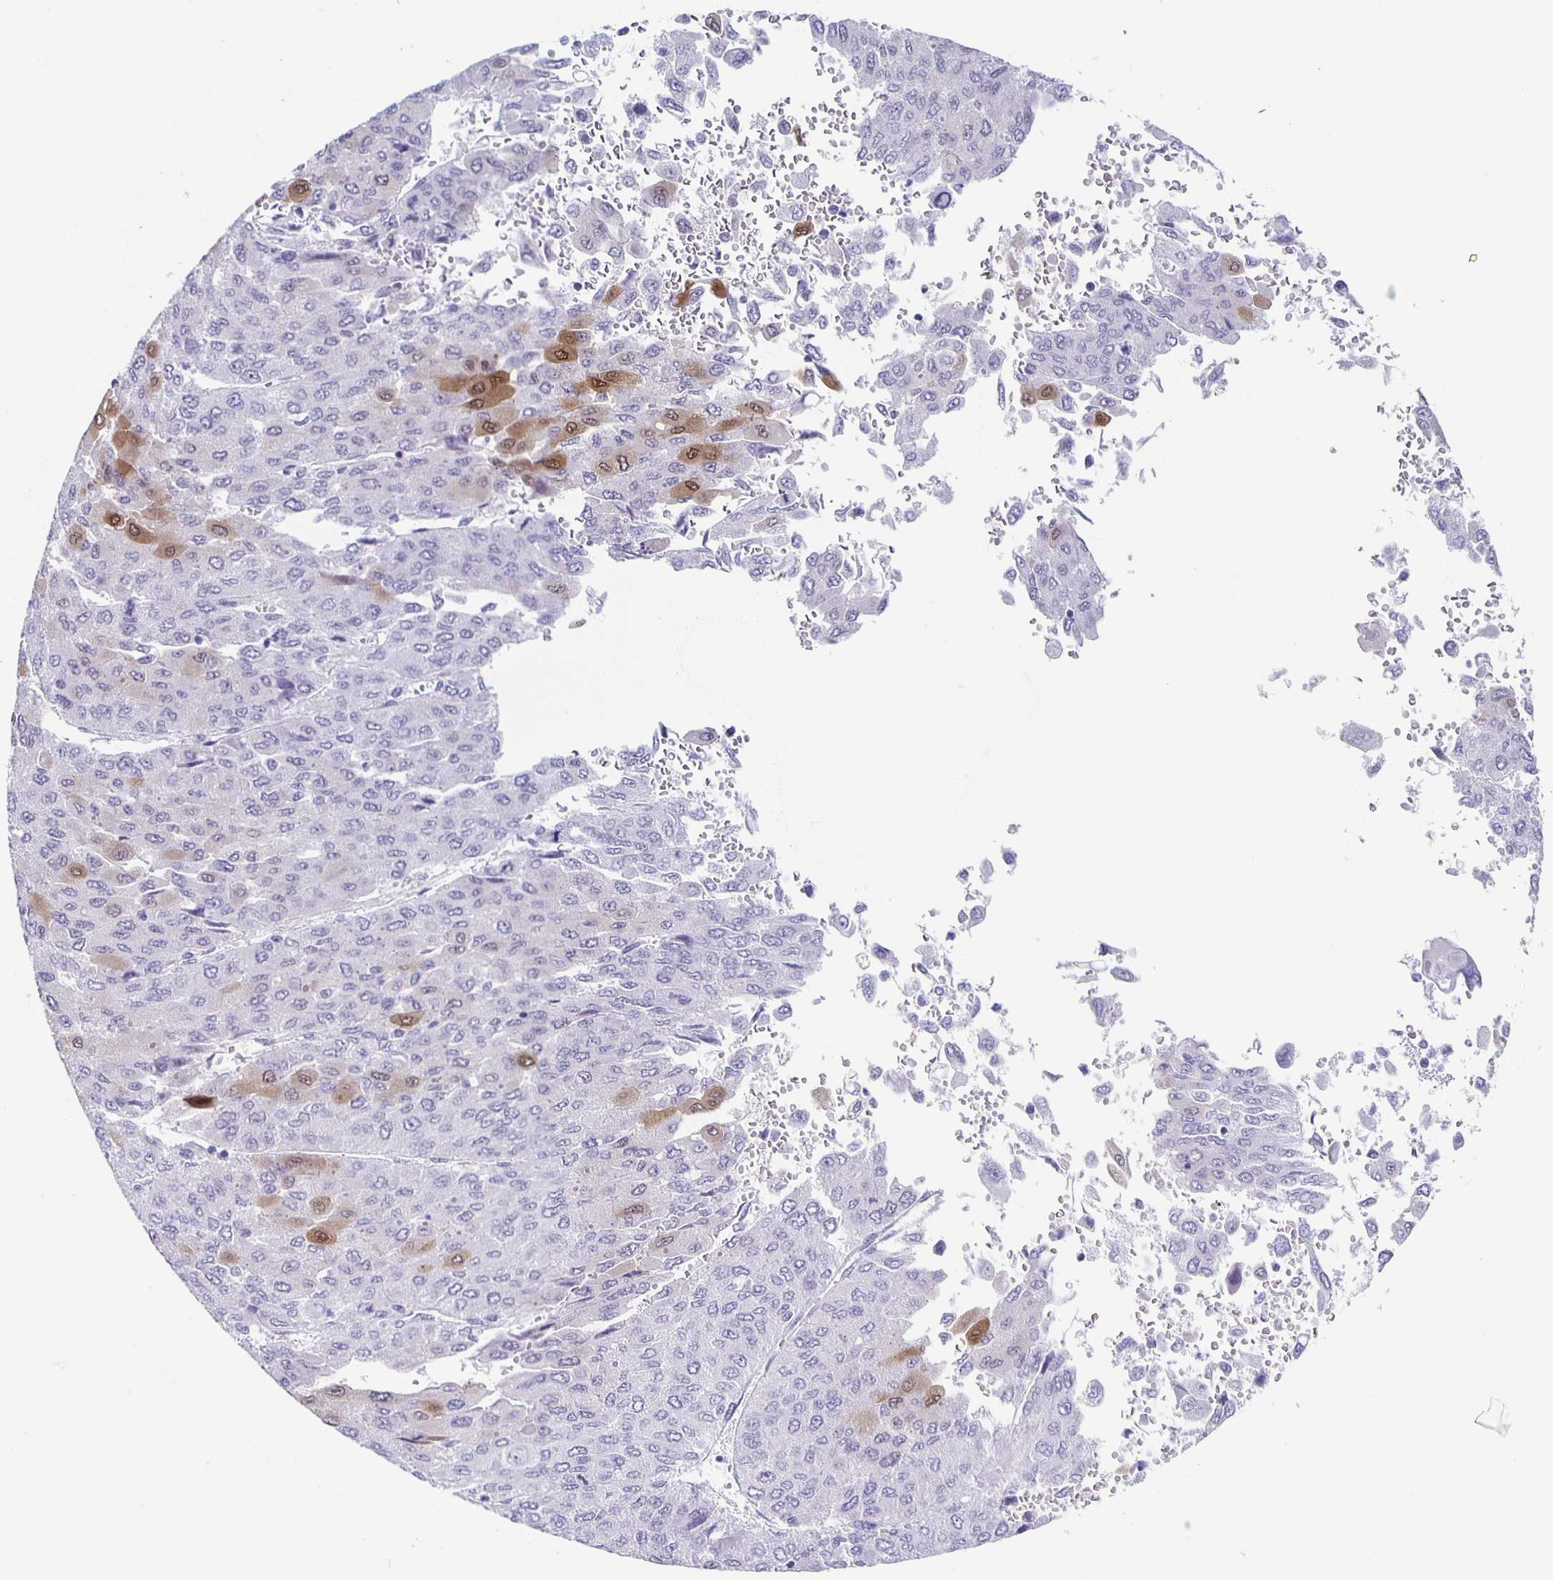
{"staining": {"intensity": "moderate", "quantity": "<25%", "location": "cytoplasmic/membranous,nuclear"}, "tissue": "liver cancer", "cell_type": "Tumor cells", "image_type": "cancer", "snomed": [{"axis": "morphology", "description": "Carcinoma, Hepatocellular, NOS"}, {"axis": "topography", "description": "Liver"}], "caption": "Hepatocellular carcinoma (liver) was stained to show a protein in brown. There is low levels of moderate cytoplasmic/membranous and nuclear expression in approximately <25% of tumor cells. (DAB IHC with brightfield microscopy, high magnification).", "gene": "TPPP", "patient": {"sex": "female", "age": 41}}